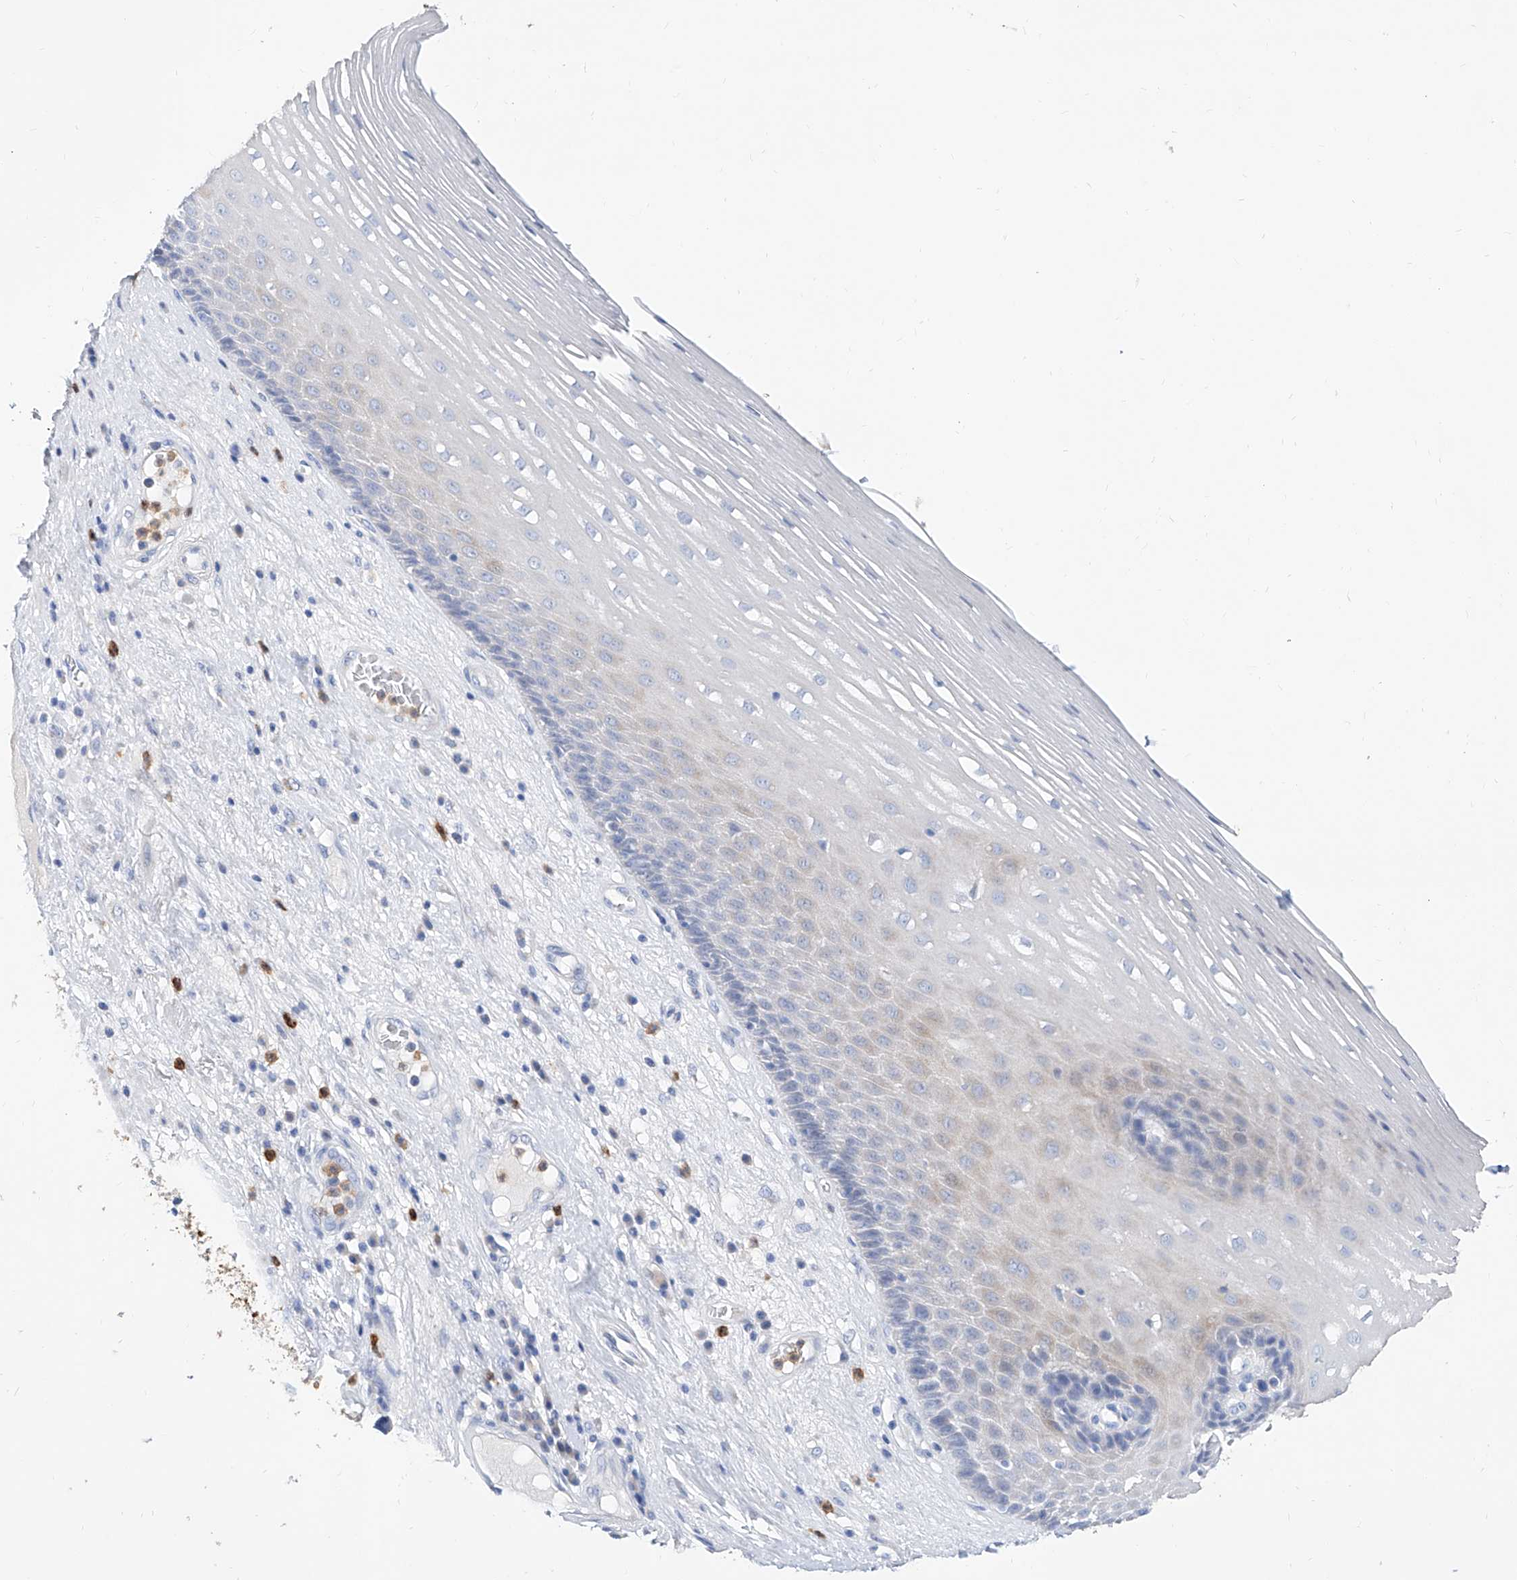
{"staining": {"intensity": "negative", "quantity": "none", "location": "none"}, "tissue": "esophagus", "cell_type": "Squamous epithelial cells", "image_type": "normal", "snomed": [{"axis": "morphology", "description": "Normal tissue, NOS"}, {"axis": "topography", "description": "Esophagus"}], "caption": "Immunohistochemistry image of unremarkable esophagus: human esophagus stained with DAB (3,3'-diaminobenzidine) exhibits no significant protein staining in squamous epithelial cells. (Brightfield microscopy of DAB (3,3'-diaminobenzidine) immunohistochemistry at high magnification).", "gene": "SLC25A29", "patient": {"sex": "male", "age": 62}}